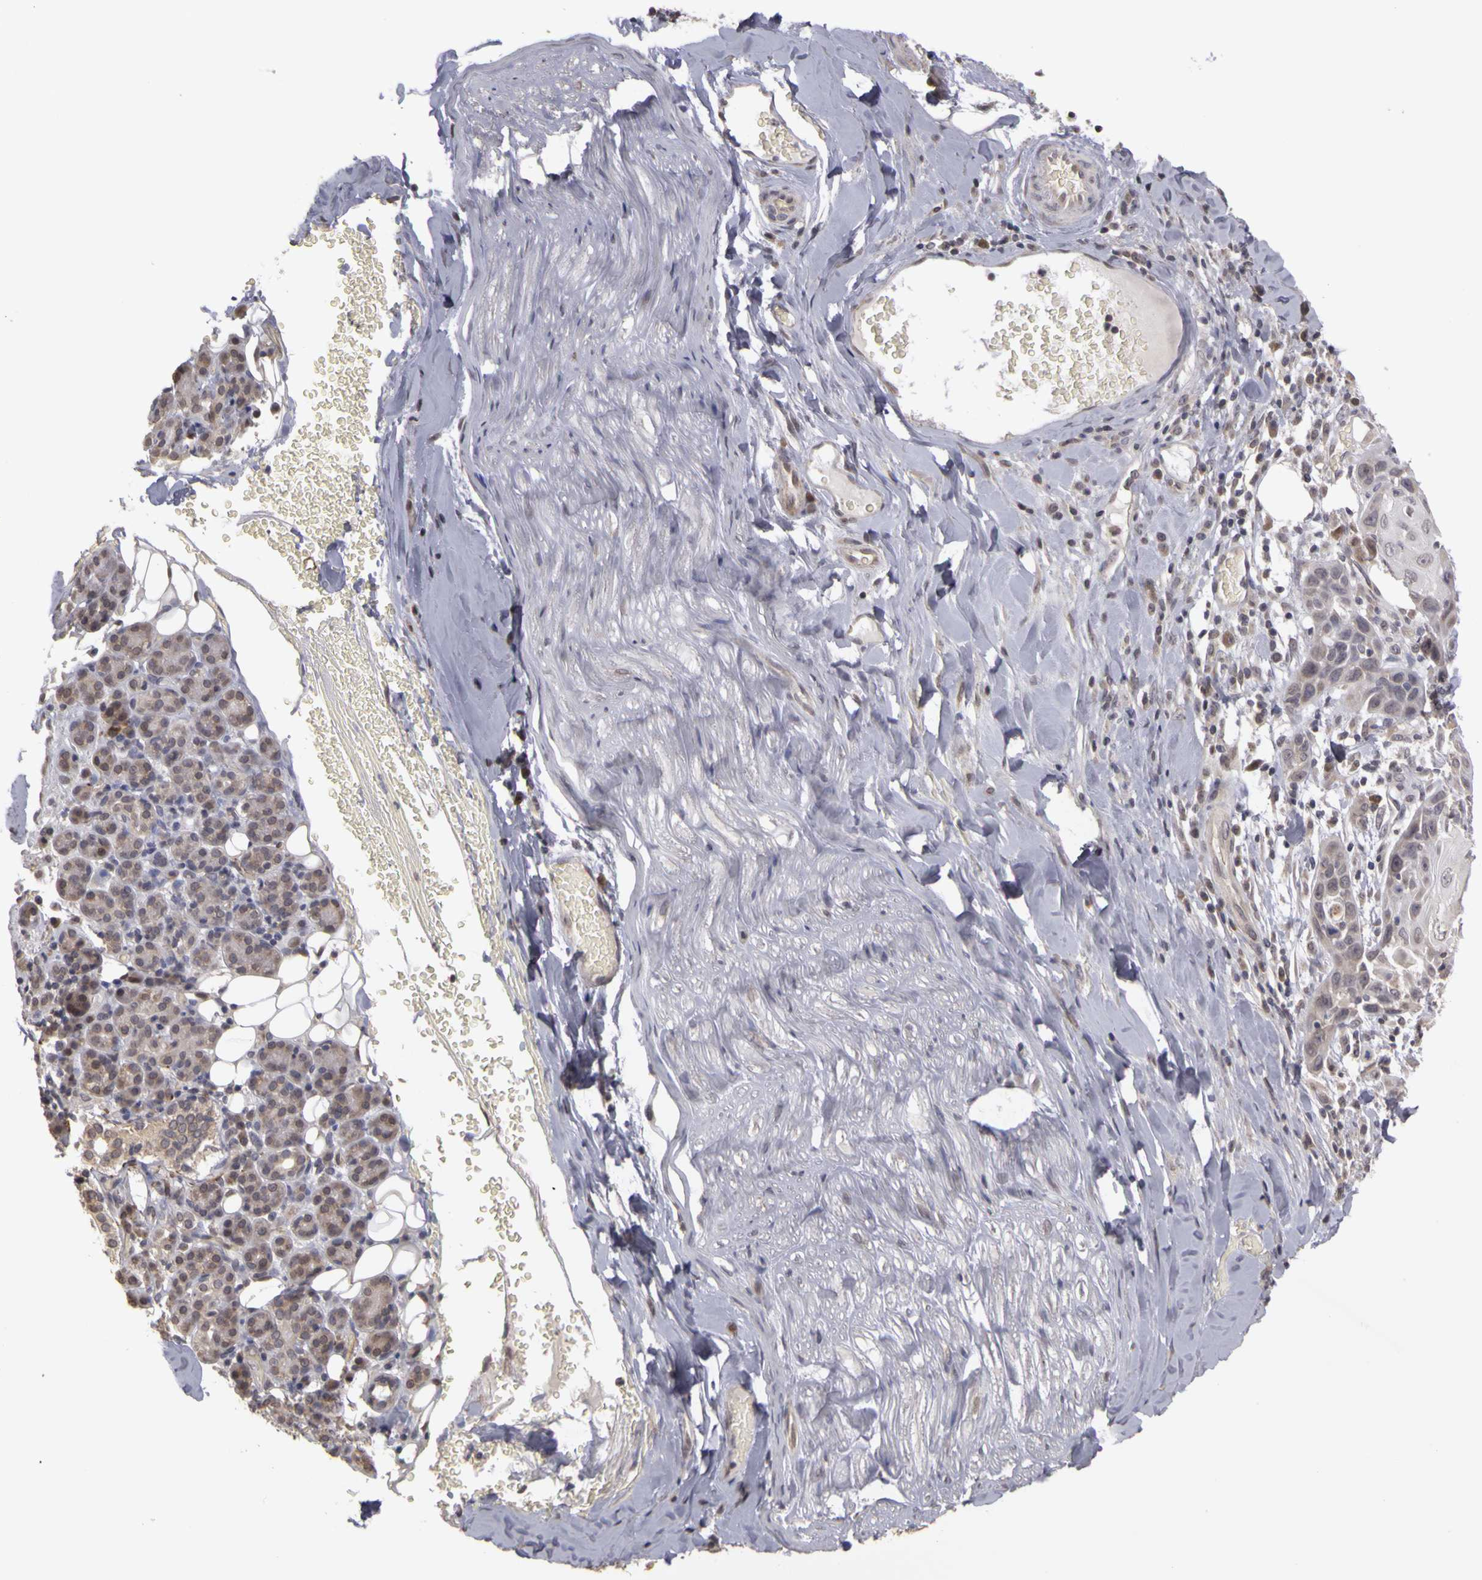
{"staining": {"intensity": "weak", "quantity": "<25%", "location": "cytoplasmic/membranous"}, "tissue": "skin cancer", "cell_type": "Tumor cells", "image_type": "cancer", "snomed": [{"axis": "morphology", "description": "Squamous cell carcinoma, NOS"}, {"axis": "topography", "description": "Skin"}], "caption": "Tumor cells are negative for protein expression in human skin squamous cell carcinoma.", "gene": "FRMD7", "patient": {"sex": "male", "age": 84}}